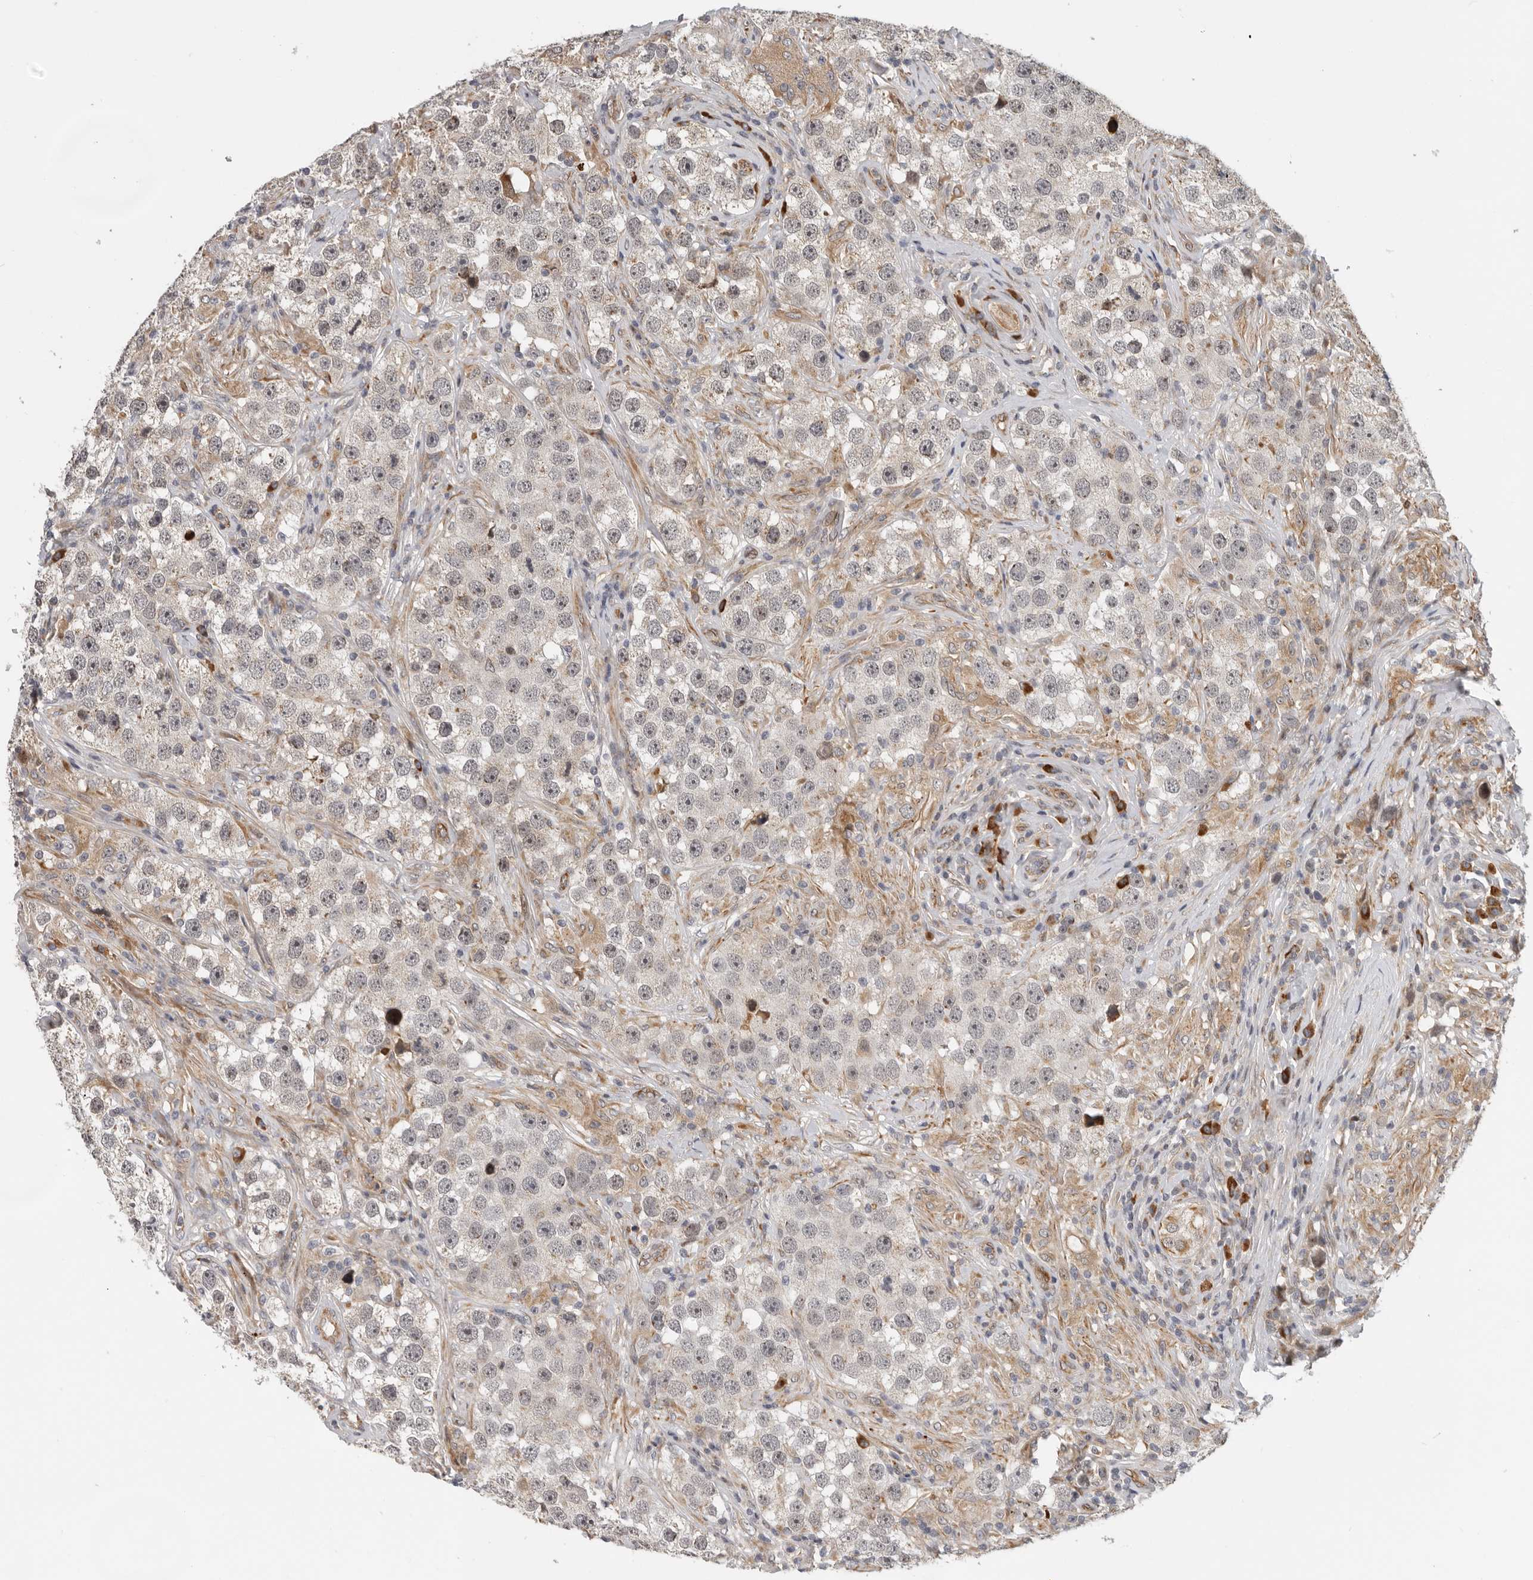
{"staining": {"intensity": "negative", "quantity": "none", "location": "none"}, "tissue": "testis cancer", "cell_type": "Tumor cells", "image_type": "cancer", "snomed": [{"axis": "morphology", "description": "Seminoma, NOS"}, {"axis": "topography", "description": "Testis"}], "caption": "The image reveals no staining of tumor cells in testis cancer (seminoma).", "gene": "RNF157", "patient": {"sex": "male", "age": 49}}